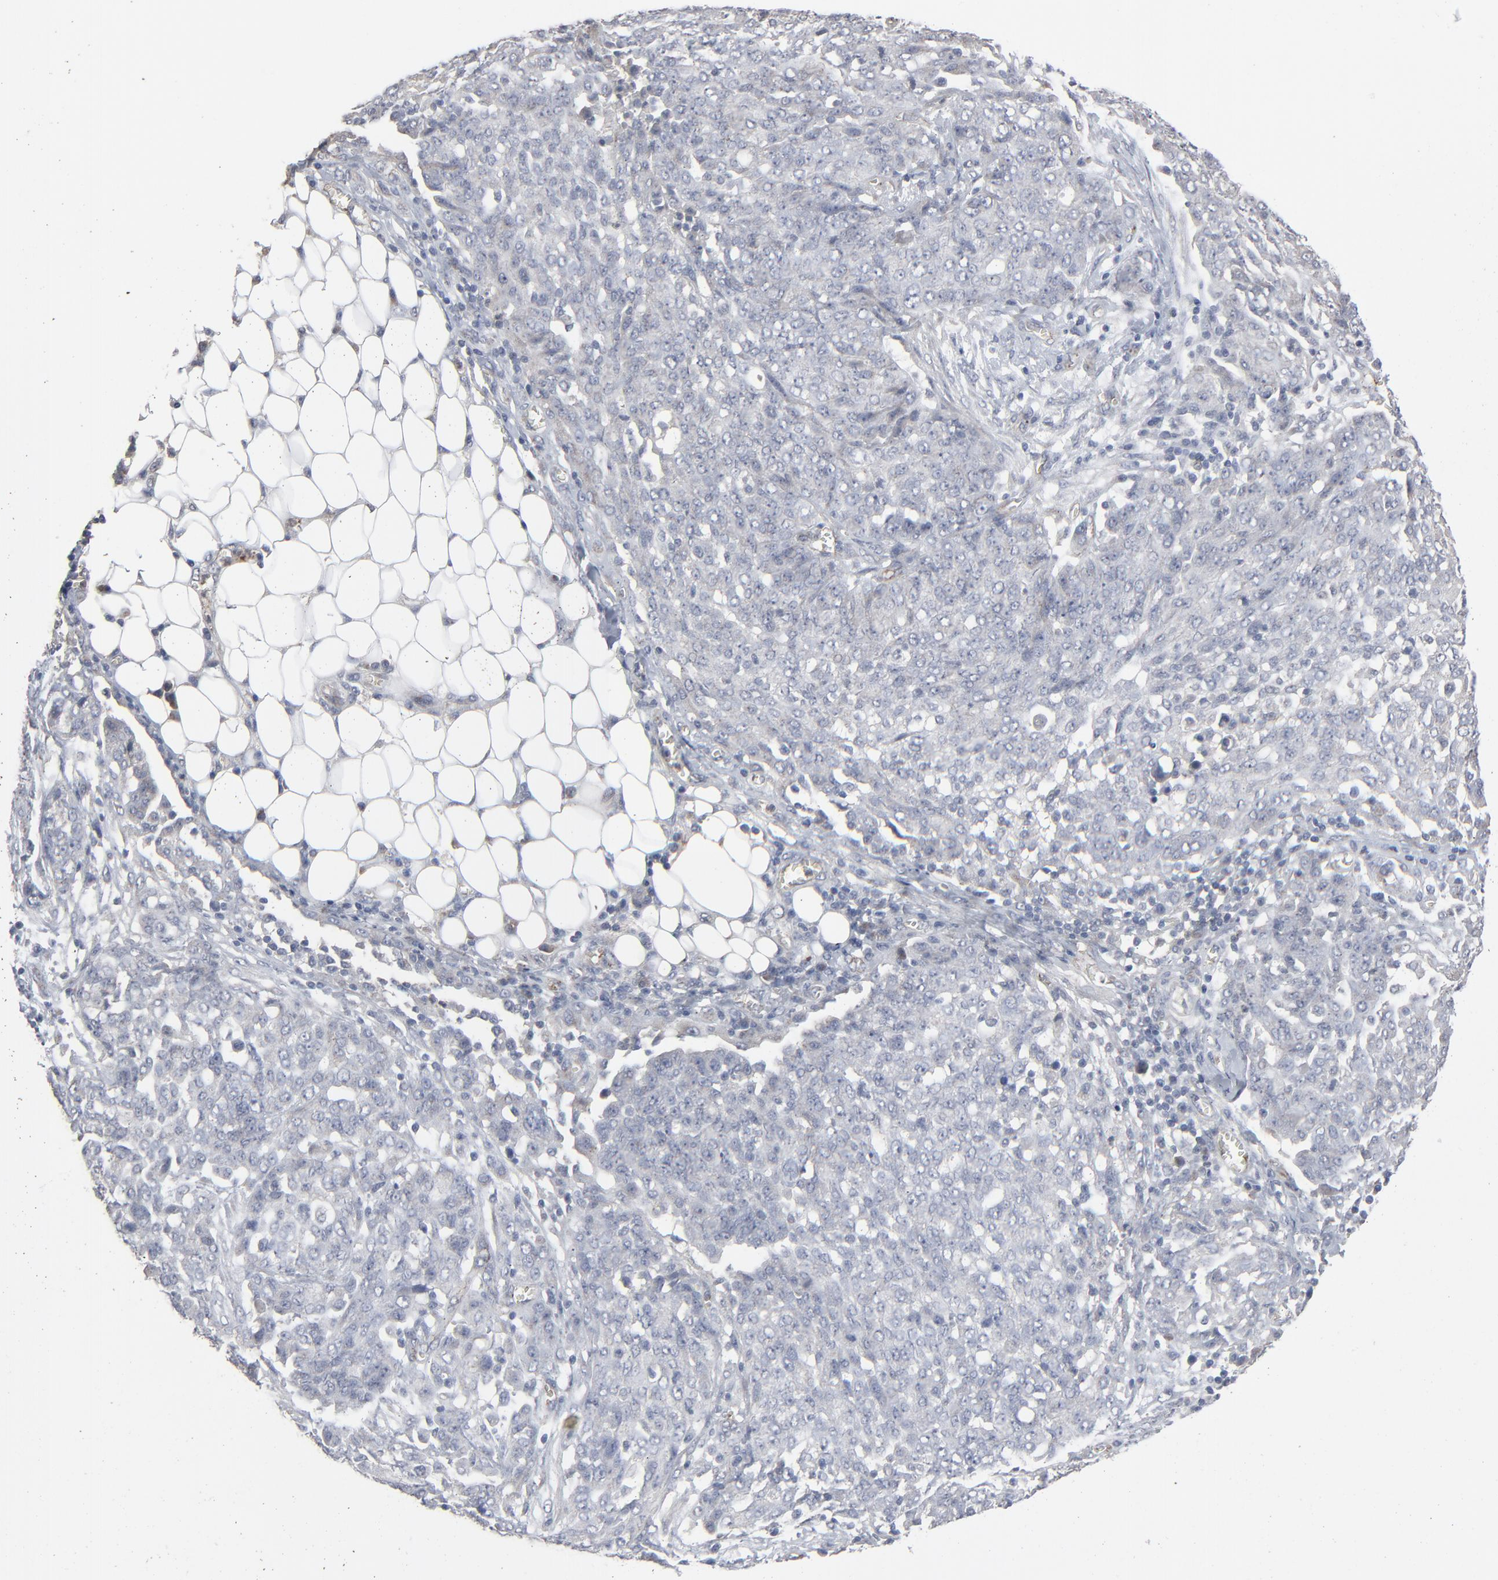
{"staining": {"intensity": "negative", "quantity": "none", "location": "none"}, "tissue": "ovarian cancer", "cell_type": "Tumor cells", "image_type": "cancer", "snomed": [{"axis": "morphology", "description": "Cystadenocarcinoma, serous, NOS"}, {"axis": "topography", "description": "Soft tissue"}, {"axis": "topography", "description": "Ovary"}], "caption": "An image of ovarian serous cystadenocarcinoma stained for a protein displays no brown staining in tumor cells. The staining was performed using DAB (3,3'-diaminobenzidine) to visualize the protein expression in brown, while the nuclei were stained in blue with hematoxylin (Magnification: 20x).", "gene": "JAM3", "patient": {"sex": "female", "age": 57}}